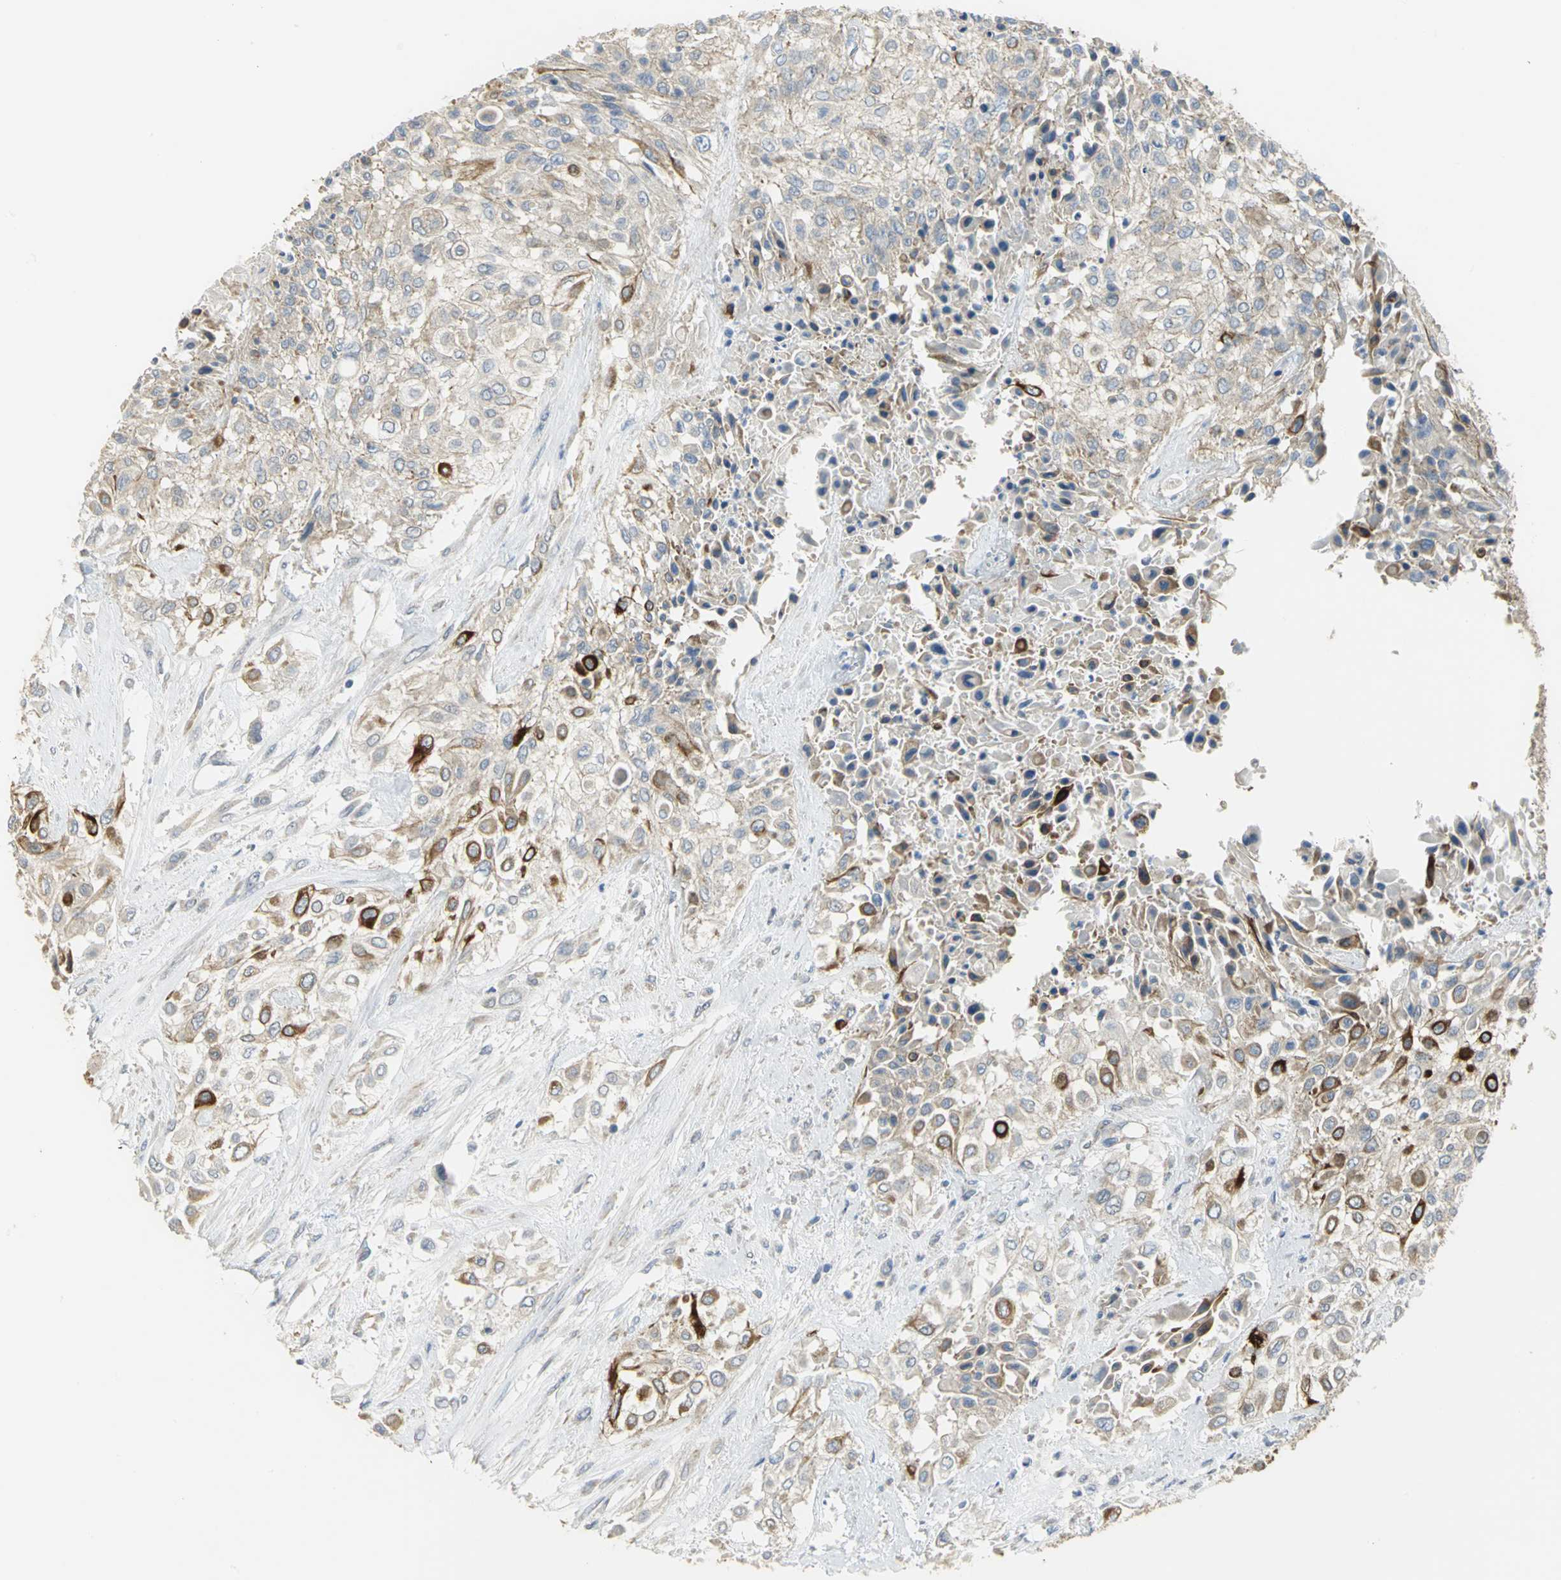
{"staining": {"intensity": "strong", "quantity": "25%-75%", "location": "cytoplasmic/membranous"}, "tissue": "urothelial cancer", "cell_type": "Tumor cells", "image_type": "cancer", "snomed": [{"axis": "morphology", "description": "Urothelial carcinoma, High grade"}, {"axis": "topography", "description": "Urinary bladder"}], "caption": "IHC of high-grade urothelial carcinoma displays high levels of strong cytoplasmic/membranous expression in about 25%-75% of tumor cells. The protein of interest is stained brown, and the nuclei are stained in blue (DAB (3,3'-diaminobenzidine) IHC with brightfield microscopy, high magnification).", "gene": "HTR1F", "patient": {"sex": "male", "age": 57}}